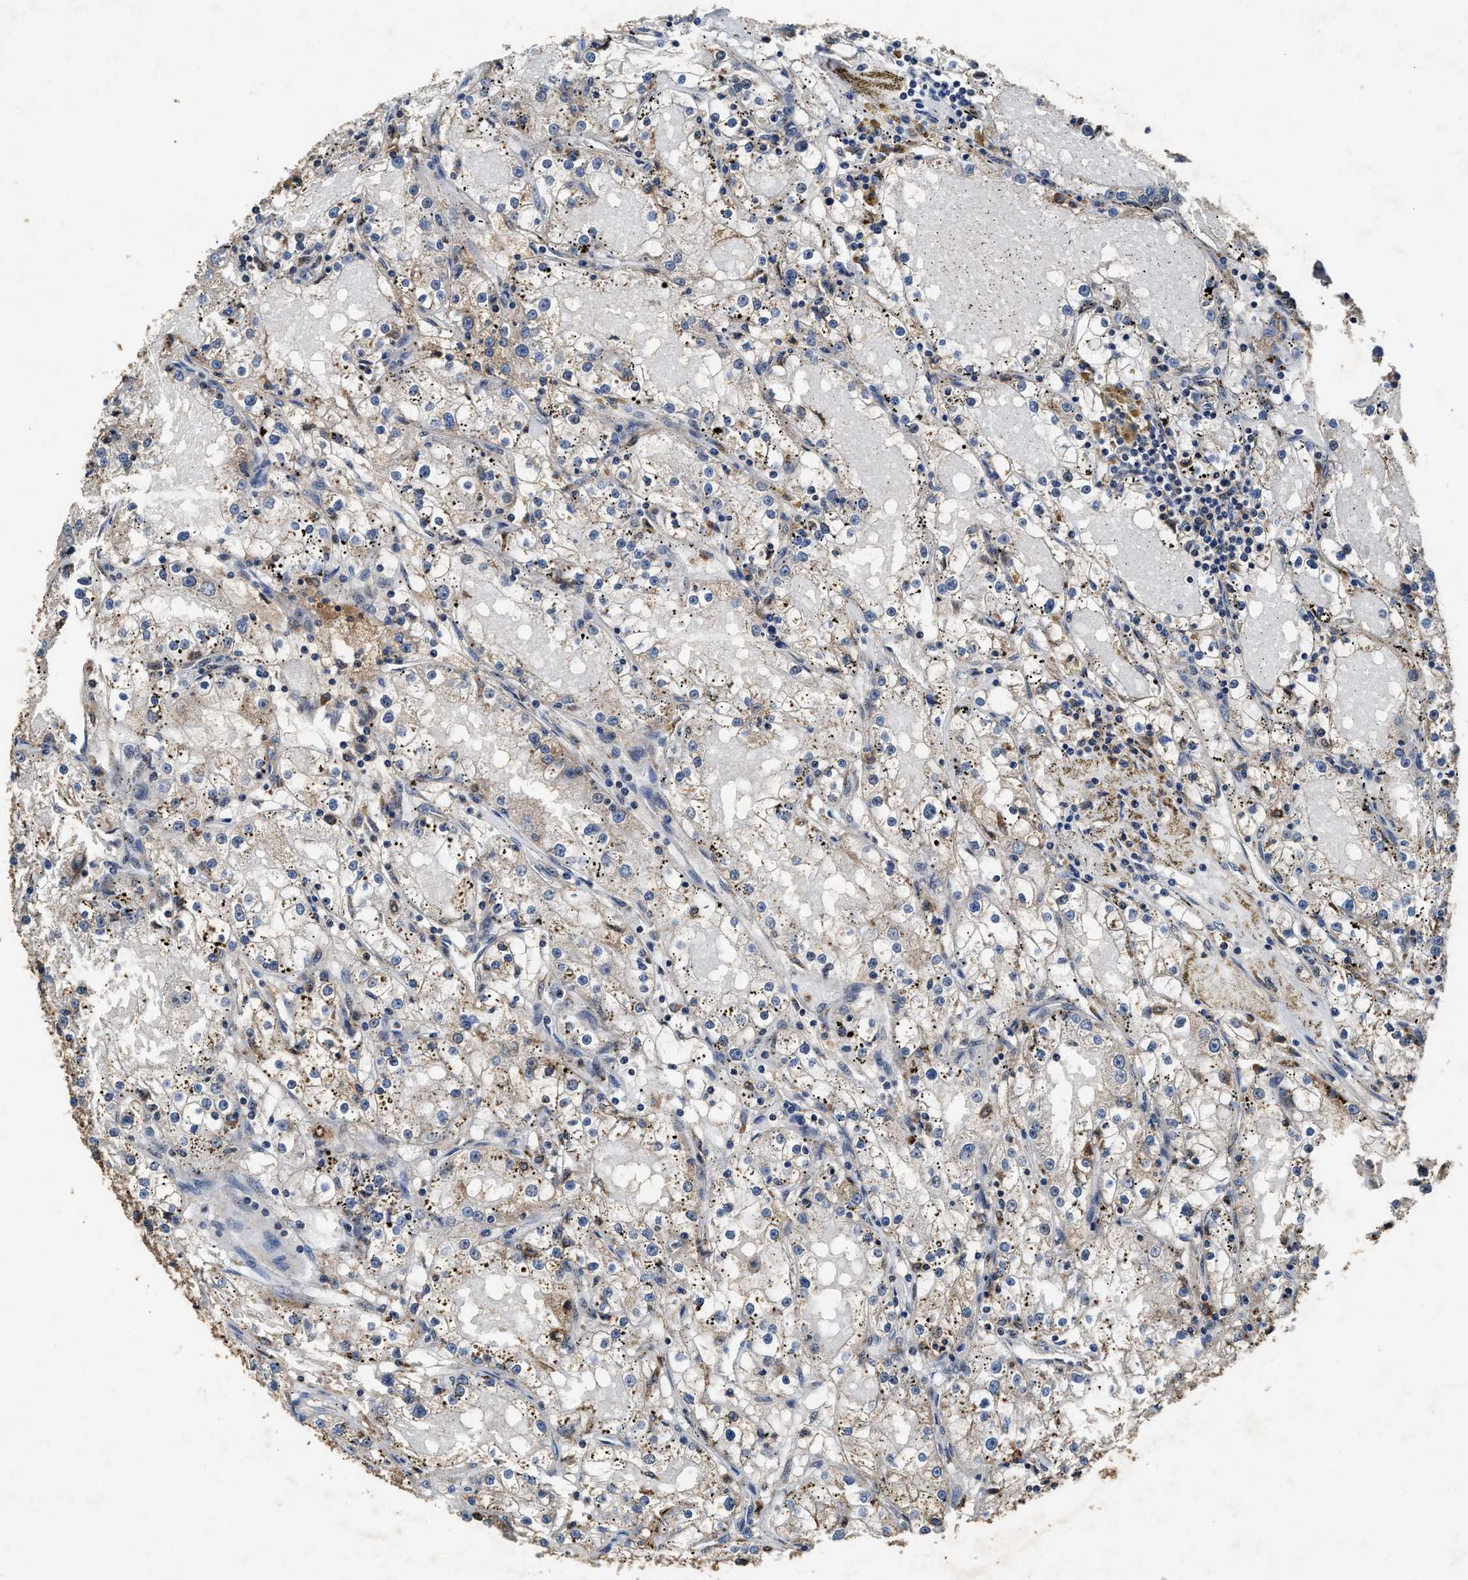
{"staining": {"intensity": "weak", "quantity": "<25%", "location": "cytoplasmic/membranous"}, "tissue": "renal cancer", "cell_type": "Tumor cells", "image_type": "cancer", "snomed": [{"axis": "morphology", "description": "Adenocarcinoma, NOS"}, {"axis": "topography", "description": "Kidney"}], "caption": "Immunohistochemistry of human renal adenocarcinoma shows no positivity in tumor cells.", "gene": "ACOX1", "patient": {"sex": "male", "age": 56}}